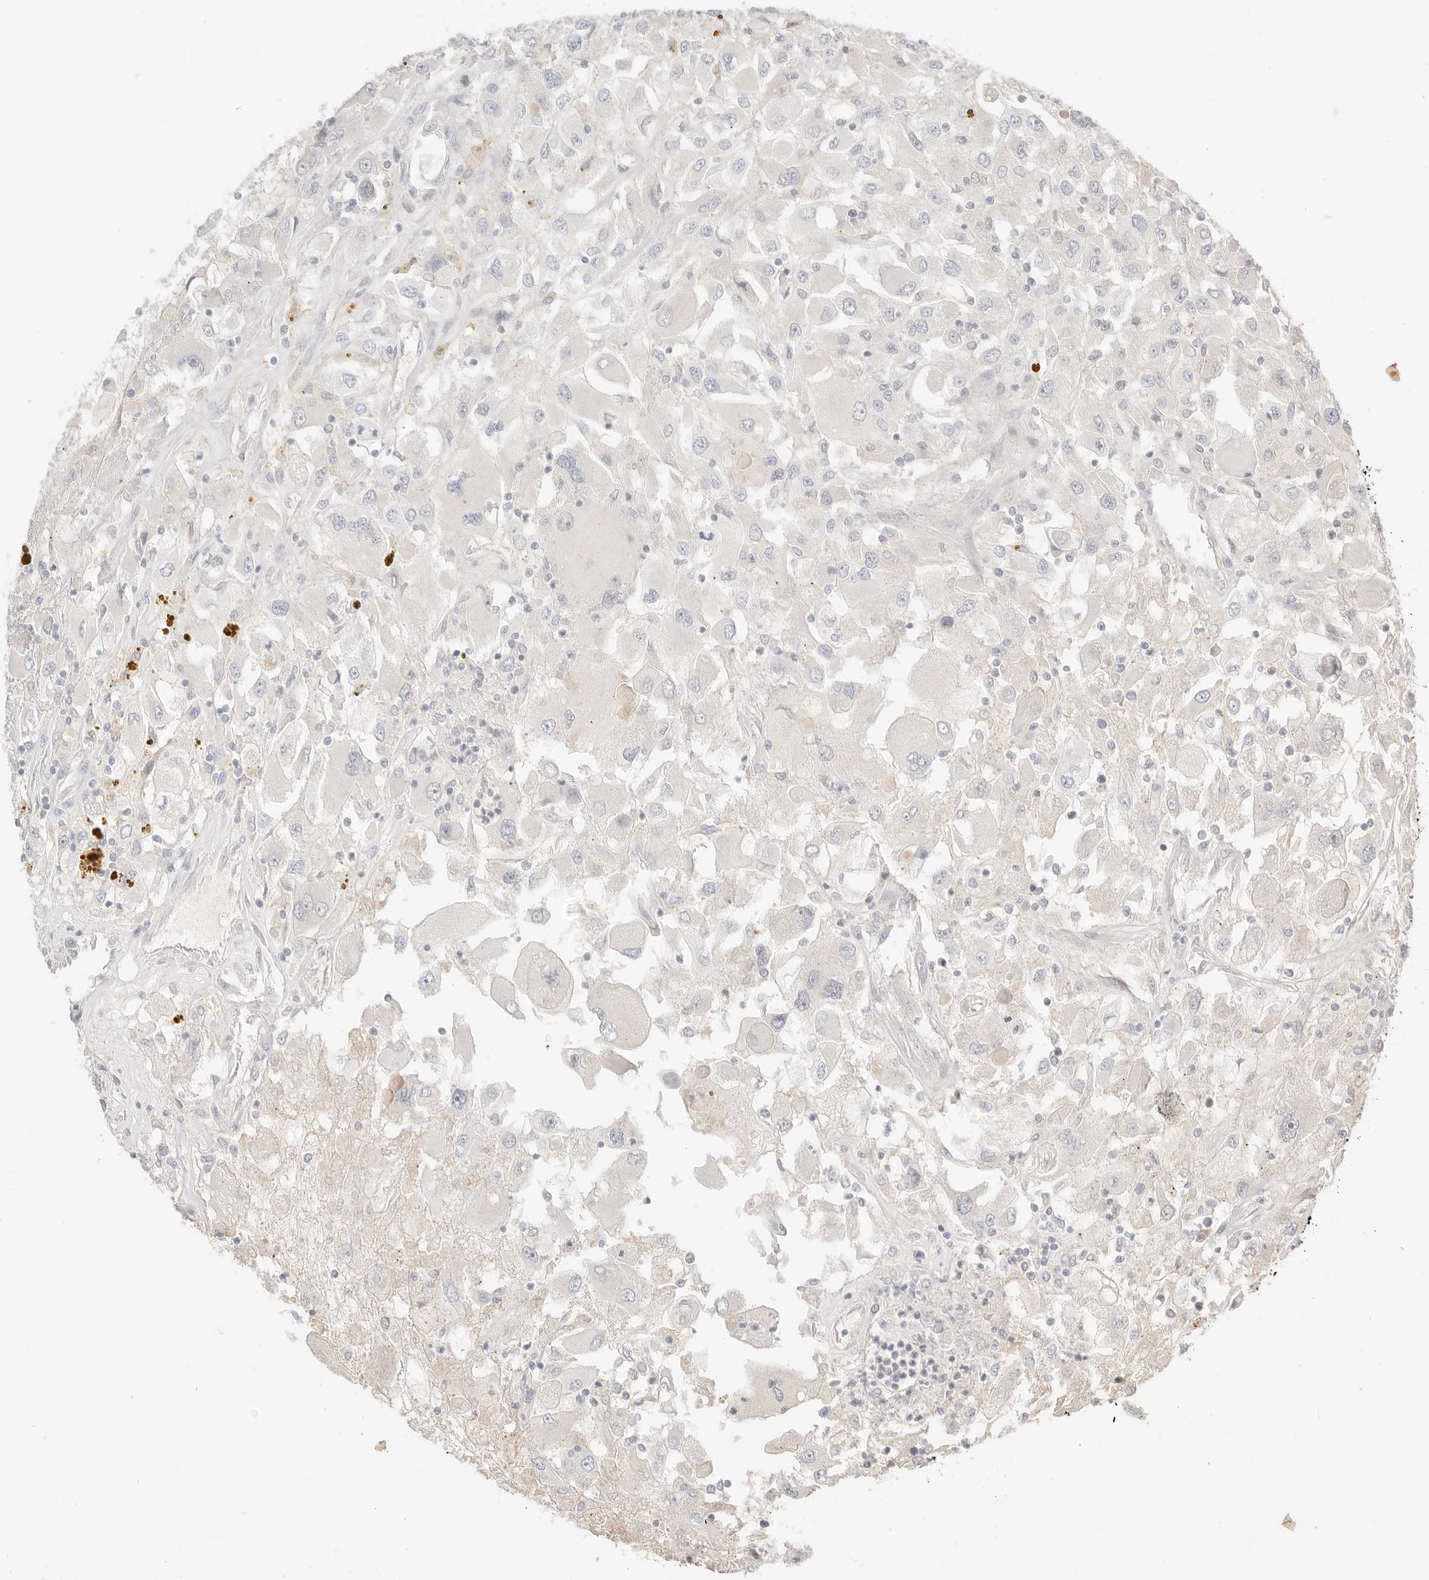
{"staining": {"intensity": "negative", "quantity": "none", "location": "none"}, "tissue": "renal cancer", "cell_type": "Tumor cells", "image_type": "cancer", "snomed": [{"axis": "morphology", "description": "Adenocarcinoma, NOS"}, {"axis": "topography", "description": "Kidney"}], "caption": "Immunohistochemistry image of neoplastic tissue: human adenocarcinoma (renal) stained with DAB (3,3'-diaminobenzidine) exhibits no significant protein staining in tumor cells.", "gene": "CEP120", "patient": {"sex": "female", "age": 52}}